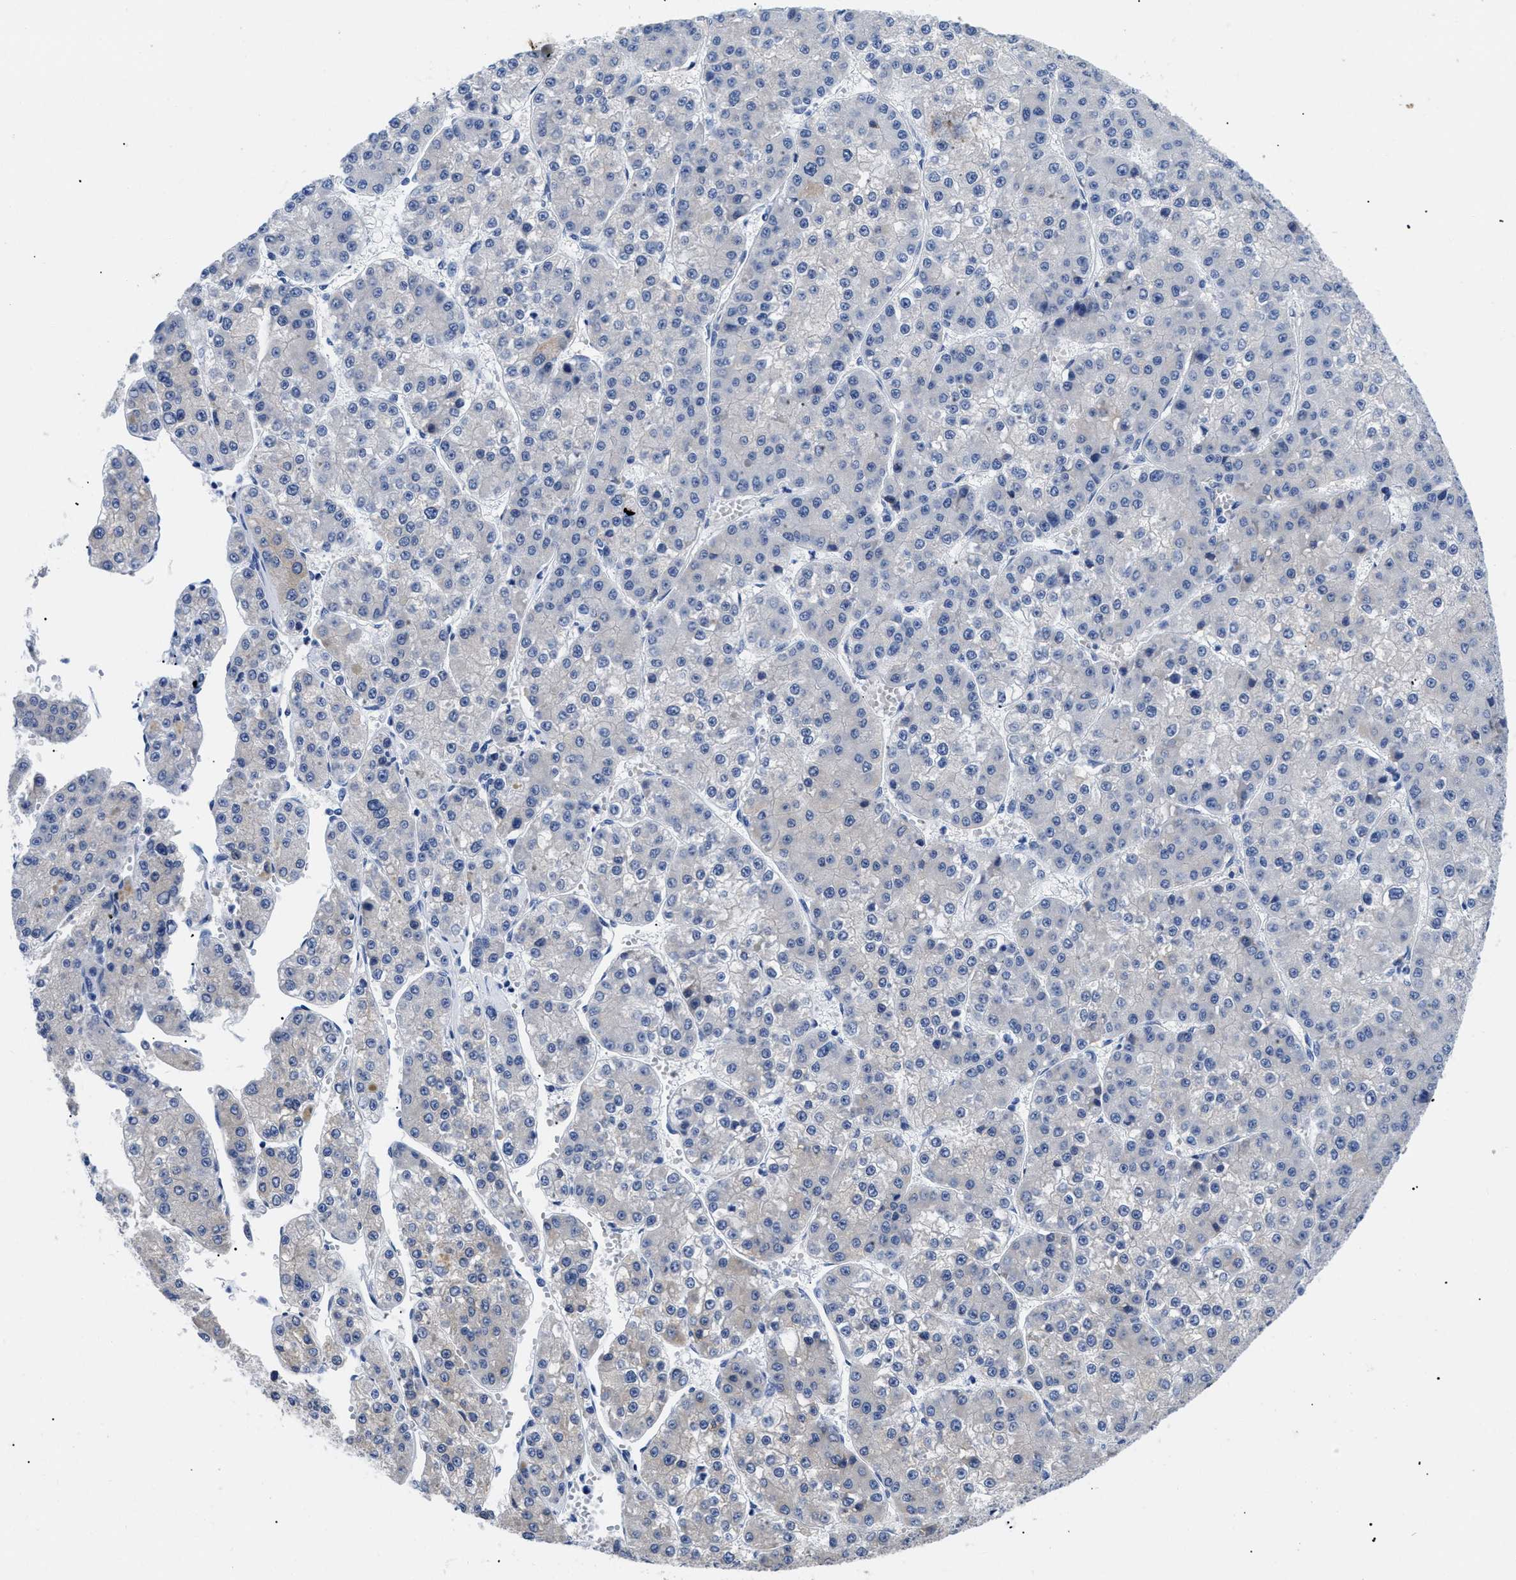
{"staining": {"intensity": "negative", "quantity": "none", "location": "none"}, "tissue": "liver cancer", "cell_type": "Tumor cells", "image_type": "cancer", "snomed": [{"axis": "morphology", "description": "Carcinoma, Hepatocellular, NOS"}, {"axis": "topography", "description": "Liver"}], "caption": "Immunohistochemistry of liver cancer demonstrates no positivity in tumor cells. The staining is performed using DAB (3,3'-diaminobenzidine) brown chromogen with nuclei counter-stained in using hematoxylin.", "gene": "TMEM68", "patient": {"sex": "female", "age": 73}}